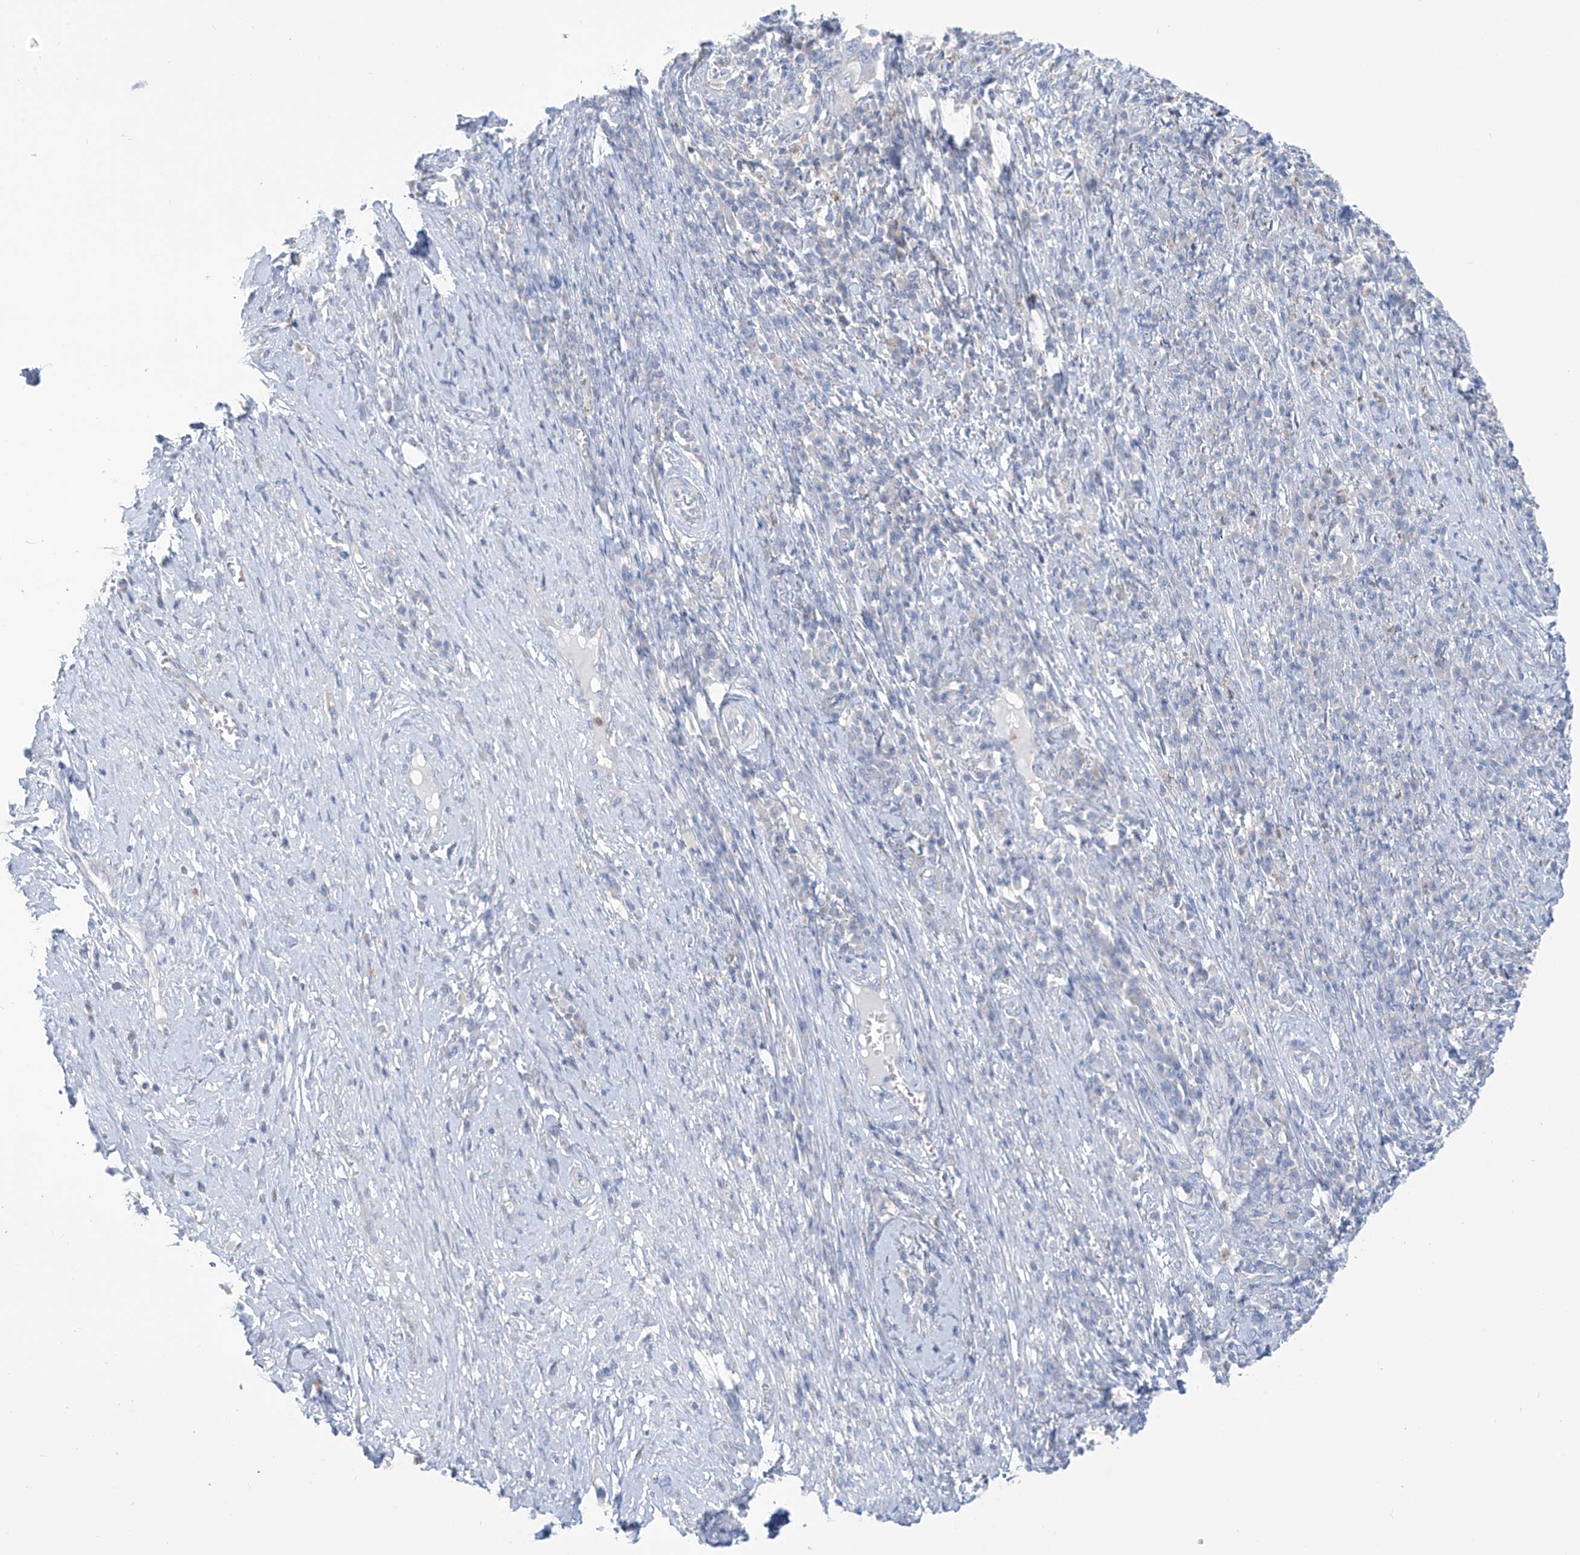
{"staining": {"intensity": "negative", "quantity": "none", "location": "none"}, "tissue": "cervical cancer", "cell_type": "Tumor cells", "image_type": "cancer", "snomed": [{"axis": "morphology", "description": "Squamous cell carcinoma, NOS"}, {"axis": "topography", "description": "Cervix"}], "caption": "An IHC image of cervical cancer (squamous cell carcinoma) is shown. There is no staining in tumor cells of cervical cancer (squamous cell carcinoma). (IHC, brightfield microscopy, high magnification).", "gene": "FABP2", "patient": {"sex": "female", "age": 46}}